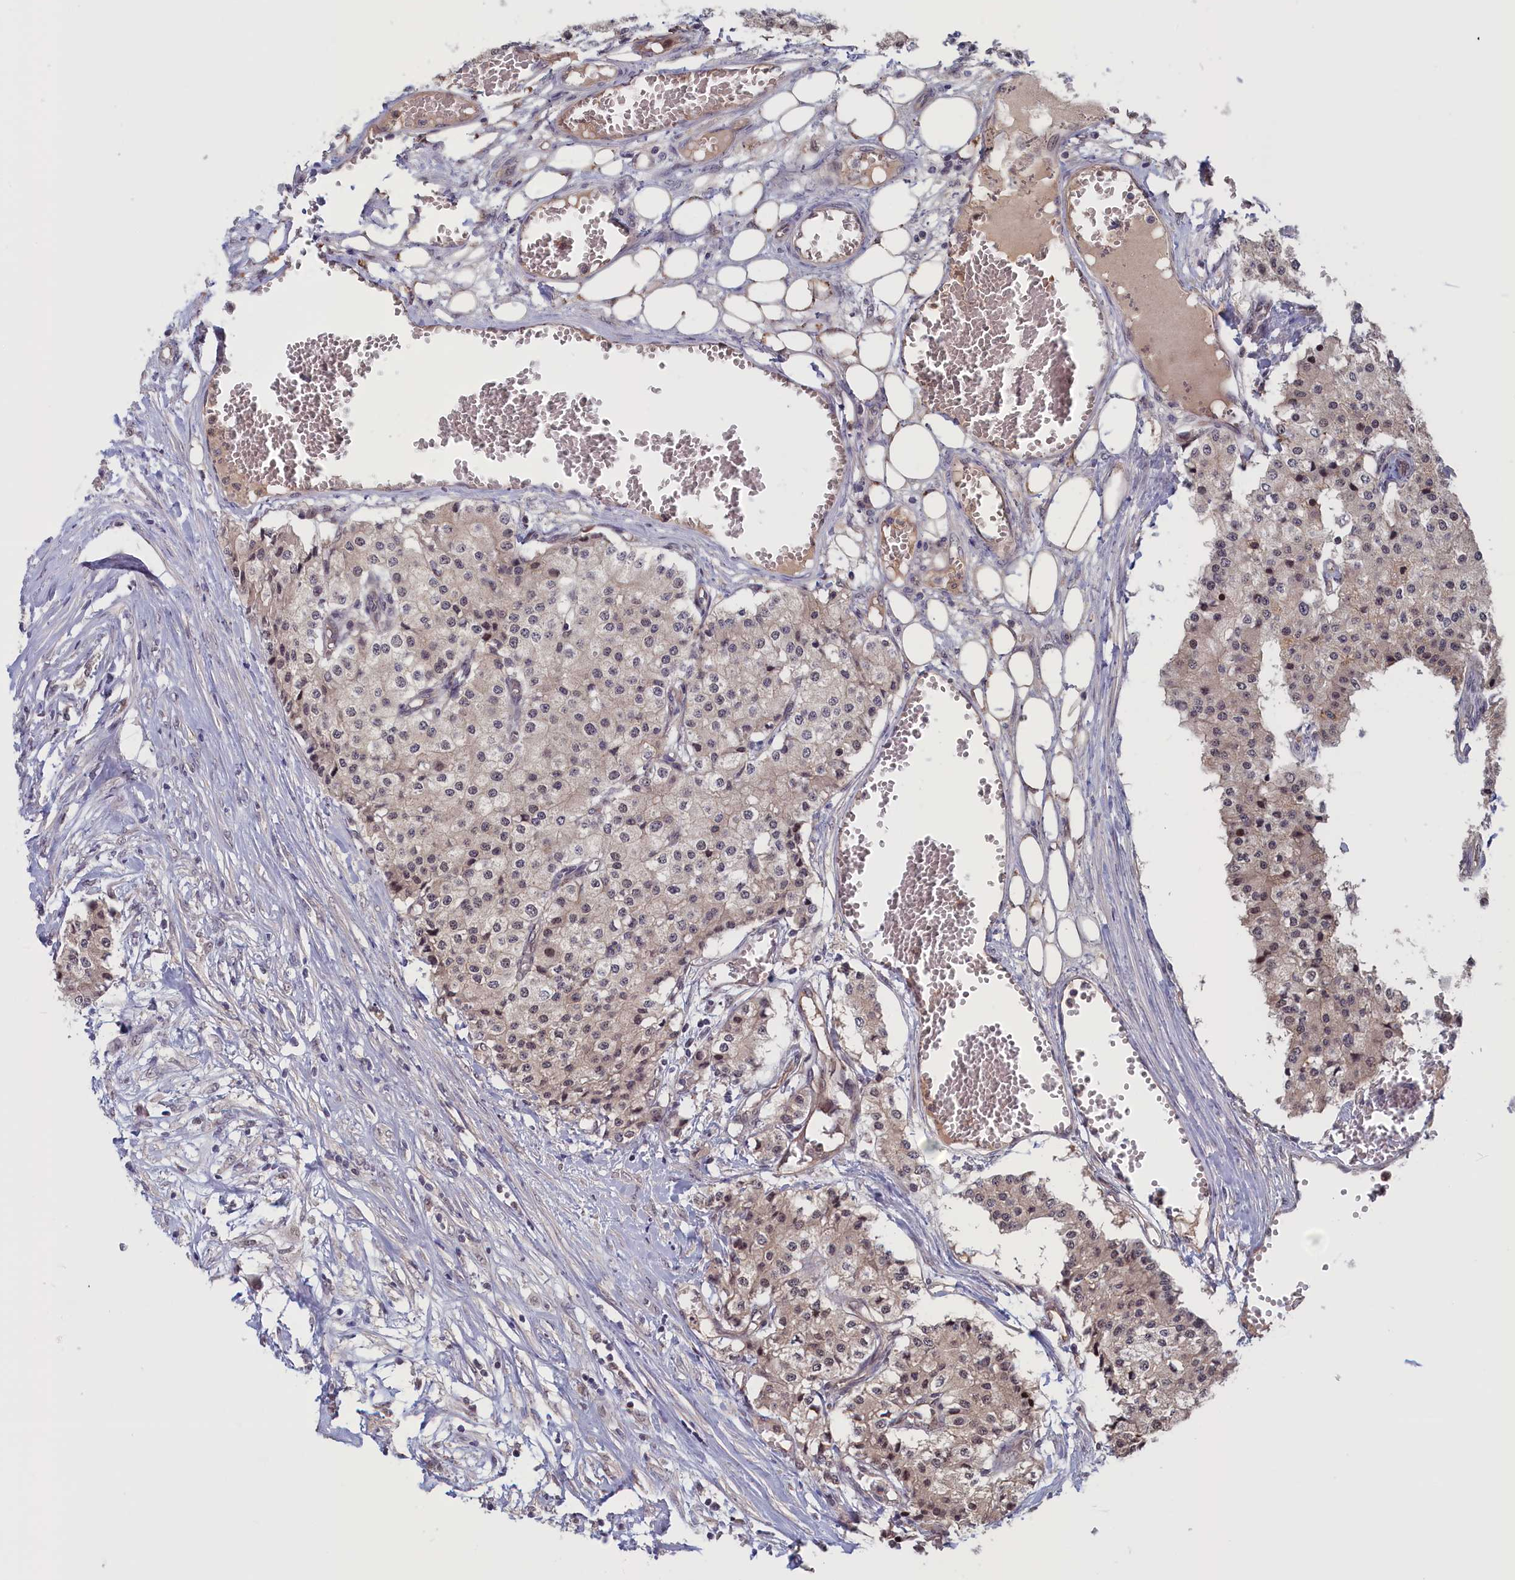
{"staining": {"intensity": "negative", "quantity": "none", "location": "none"}, "tissue": "carcinoid", "cell_type": "Tumor cells", "image_type": "cancer", "snomed": [{"axis": "morphology", "description": "Carcinoid, malignant, NOS"}, {"axis": "topography", "description": "Colon"}], "caption": "Immunohistochemical staining of human carcinoid demonstrates no significant positivity in tumor cells.", "gene": "PLP2", "patient": {"sex": "female", "age": 52}}